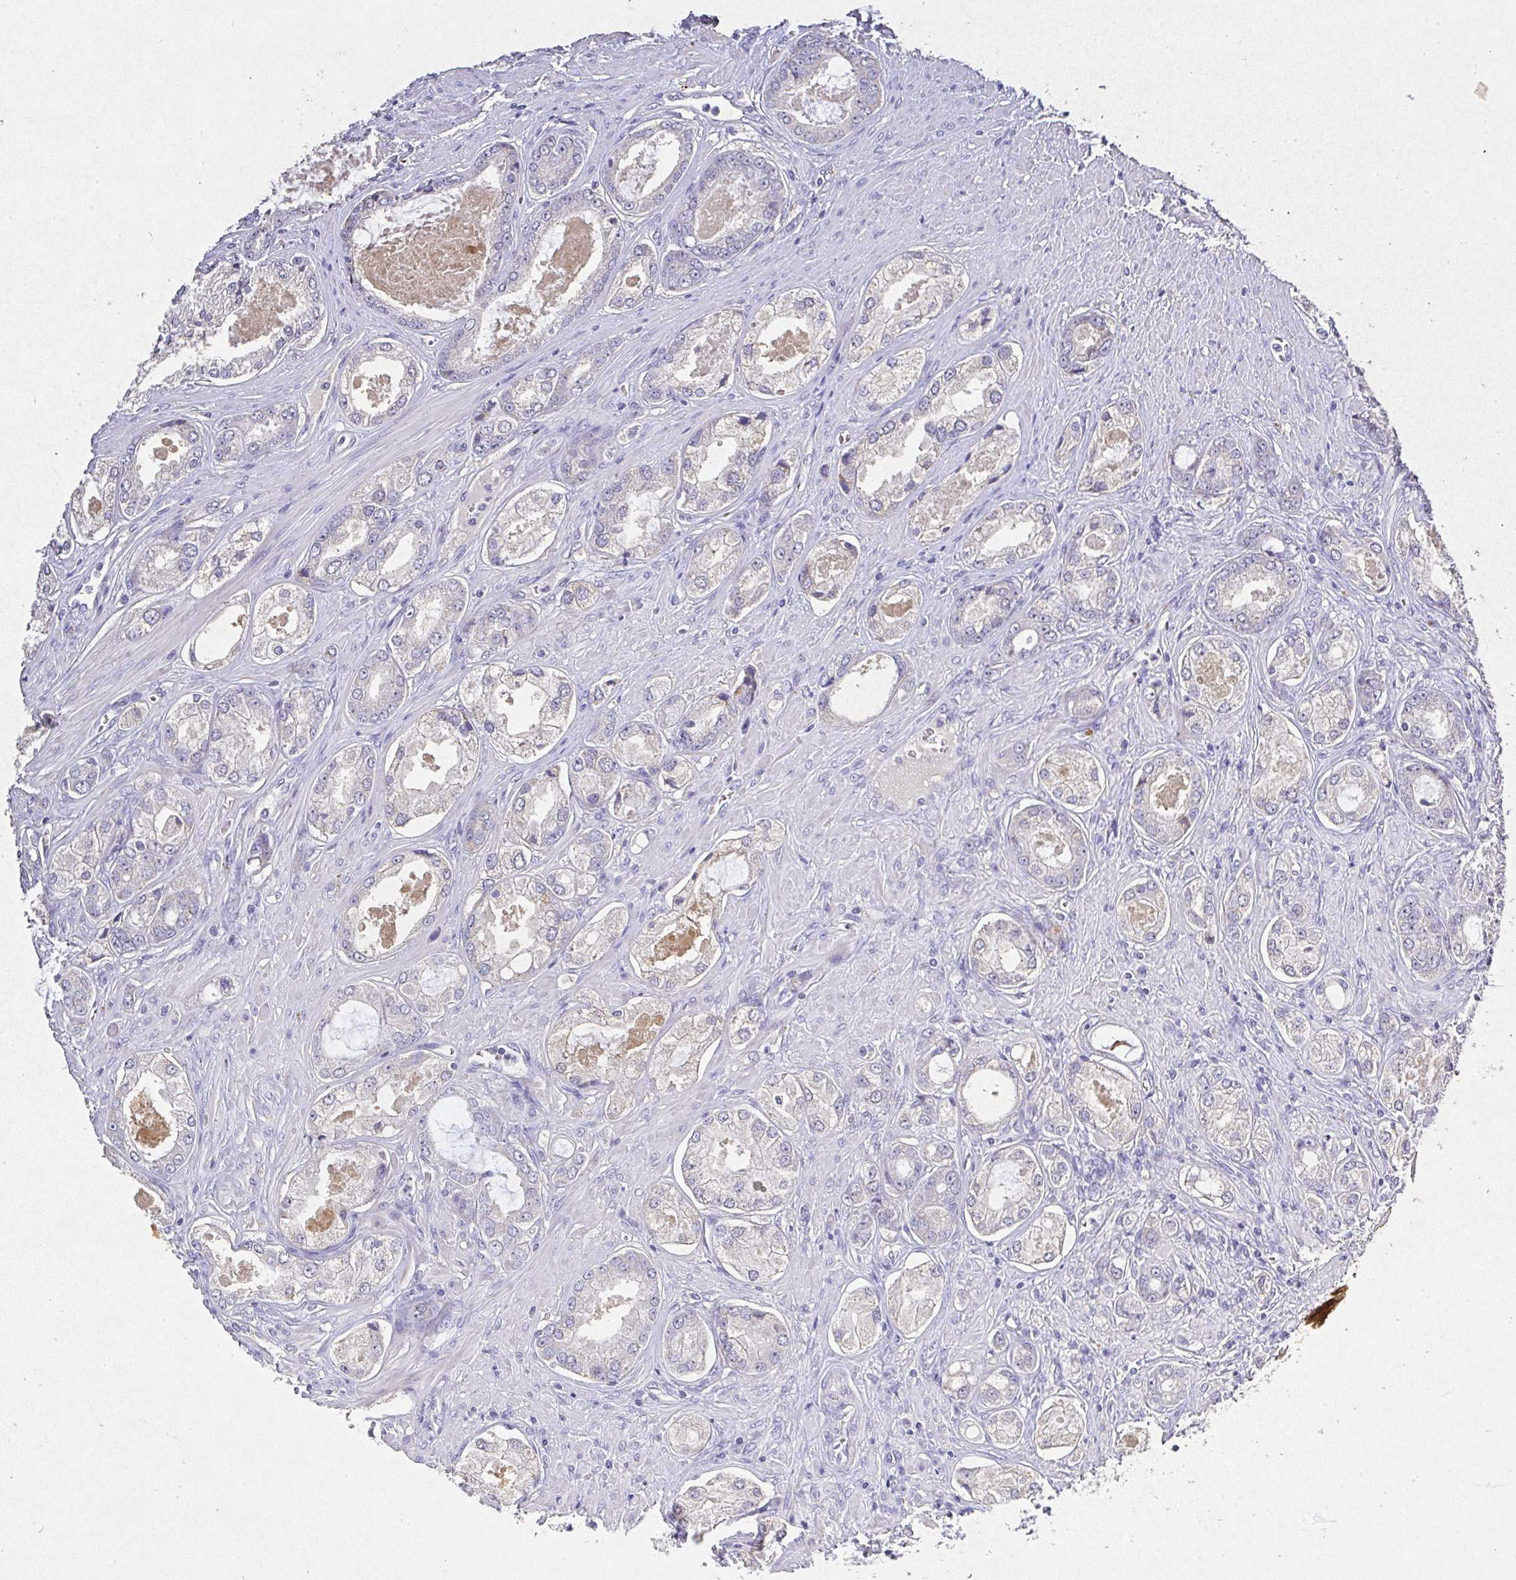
{"staining": {"intensity": "negative", "quantity": "none", "location": "none"}, "tissue": "prostate cancer", "cell_type": "Tumor cells", "image_type": "cancer", "snomed": [{"axis": "morphology", "description": "Adenocarcinoma, Low grade"}, {"axis": "topography", "description": "Prostate"}], "caption": "Low-grade adenocarcinoma (prostate) was stained to show a protein in brown. There is no significant expression in tumor cells.", "gene": "RPS2", "patient": {"sex": "male", "age": 68}}